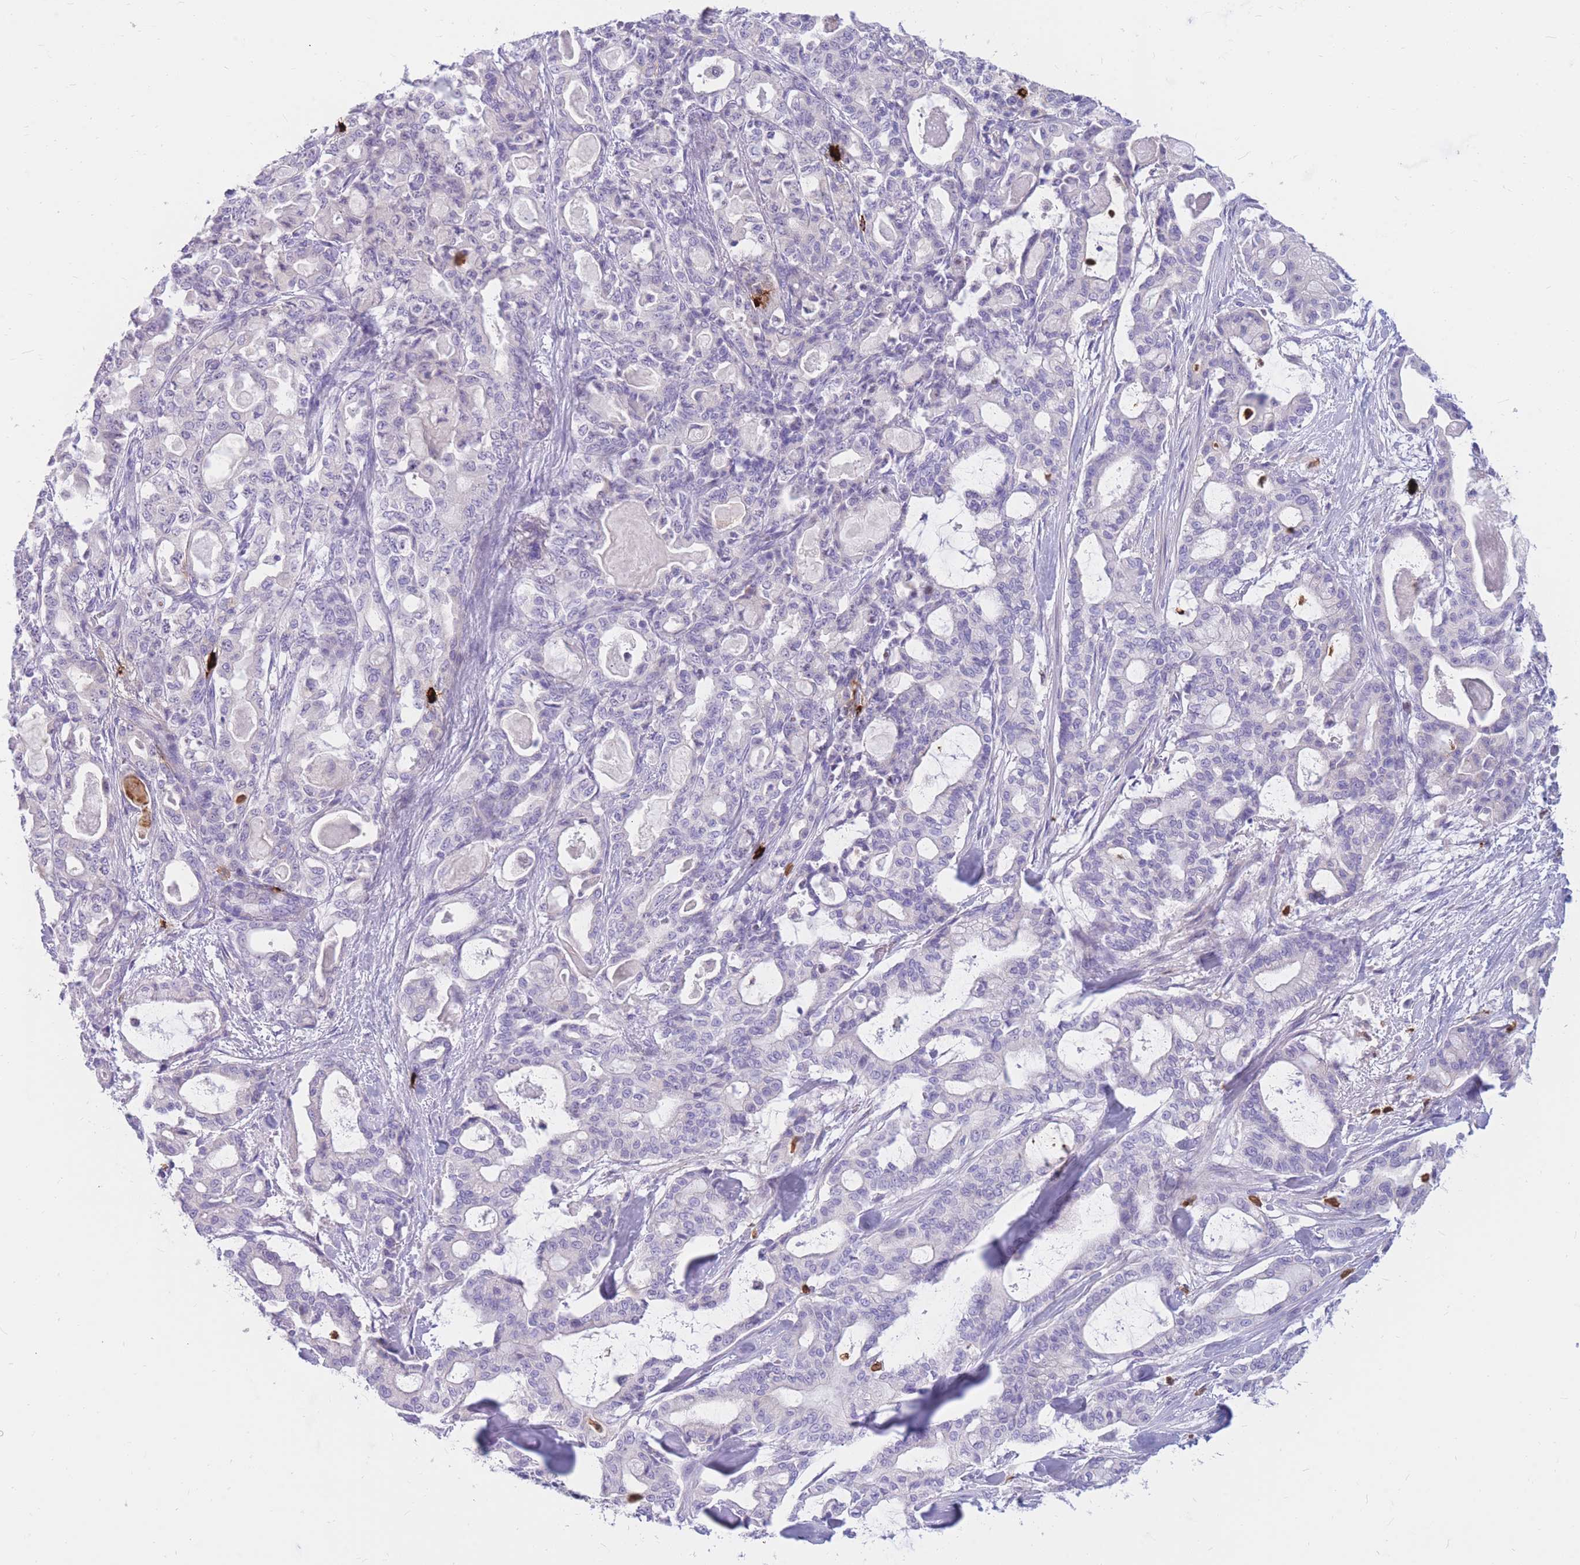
{"staining": {"intensity": "negative", "quantity": "none", "location": "none"}, "tissue": "pancreatic cancer", "cell_type": "Tumor cells", "image_type": "cancer", "snomed": [{"axis": "morphology", "description": "Adenocarcinoma, NOS"}, {"axis": "topography", "description": "Pancreas"}], "caption": "An IHC histopathology image of pancreatic cancer (adenocarcinoma) is shown. There is no staining in tumor cells of pancreatic cancer (adenocarcinoma).", "gene": "TPSAB1", "patient": {"sex": "male", "age": 63}}